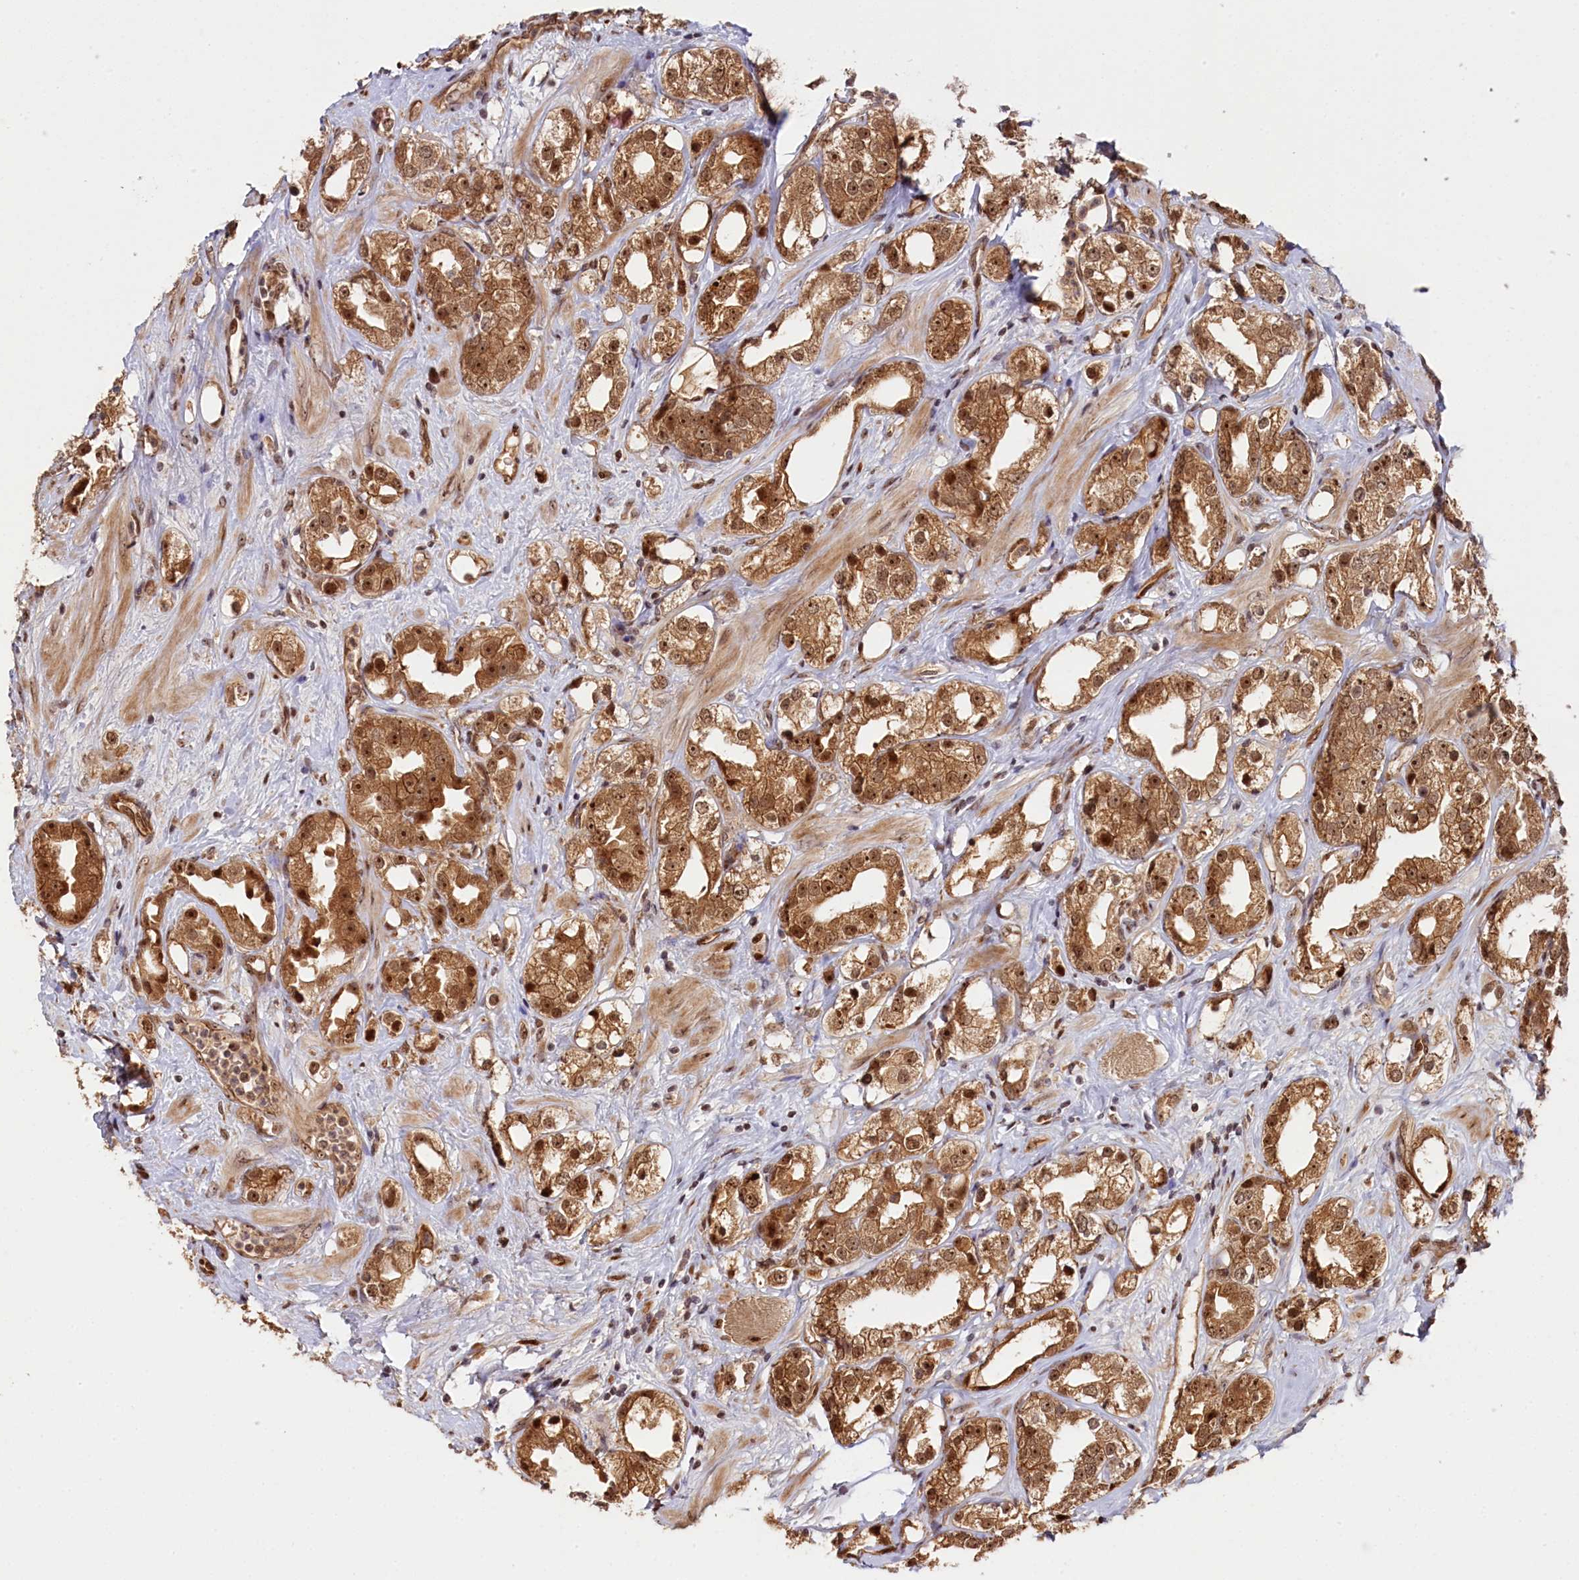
{"staining": {"intensity": "strong", "quantity": ">75%", "location": "cytoplasmic/membranous,nuclear"}, "tissue": "prostate cancer", "cell_type": "Tumor cells", "image_type": "cancer", "snomed": [{"axis": "morphology", "description": "Adenocarcinoma, NOS"}, {"axis": "topography", "description": "Prostate"}], "caption": "The histopathology image exhibits a brown stain indicating the presence of a protein in the cytoplasmic/membranous and nuclear of tumor cells in prostate adenocarcinoma. (Stains: DAB in brown, nuclei in blue, Microscopy: brightfield microscopy at high magnification).", "gene": "ANKRD24", "patient": {"sex": "male", "age": 79}}